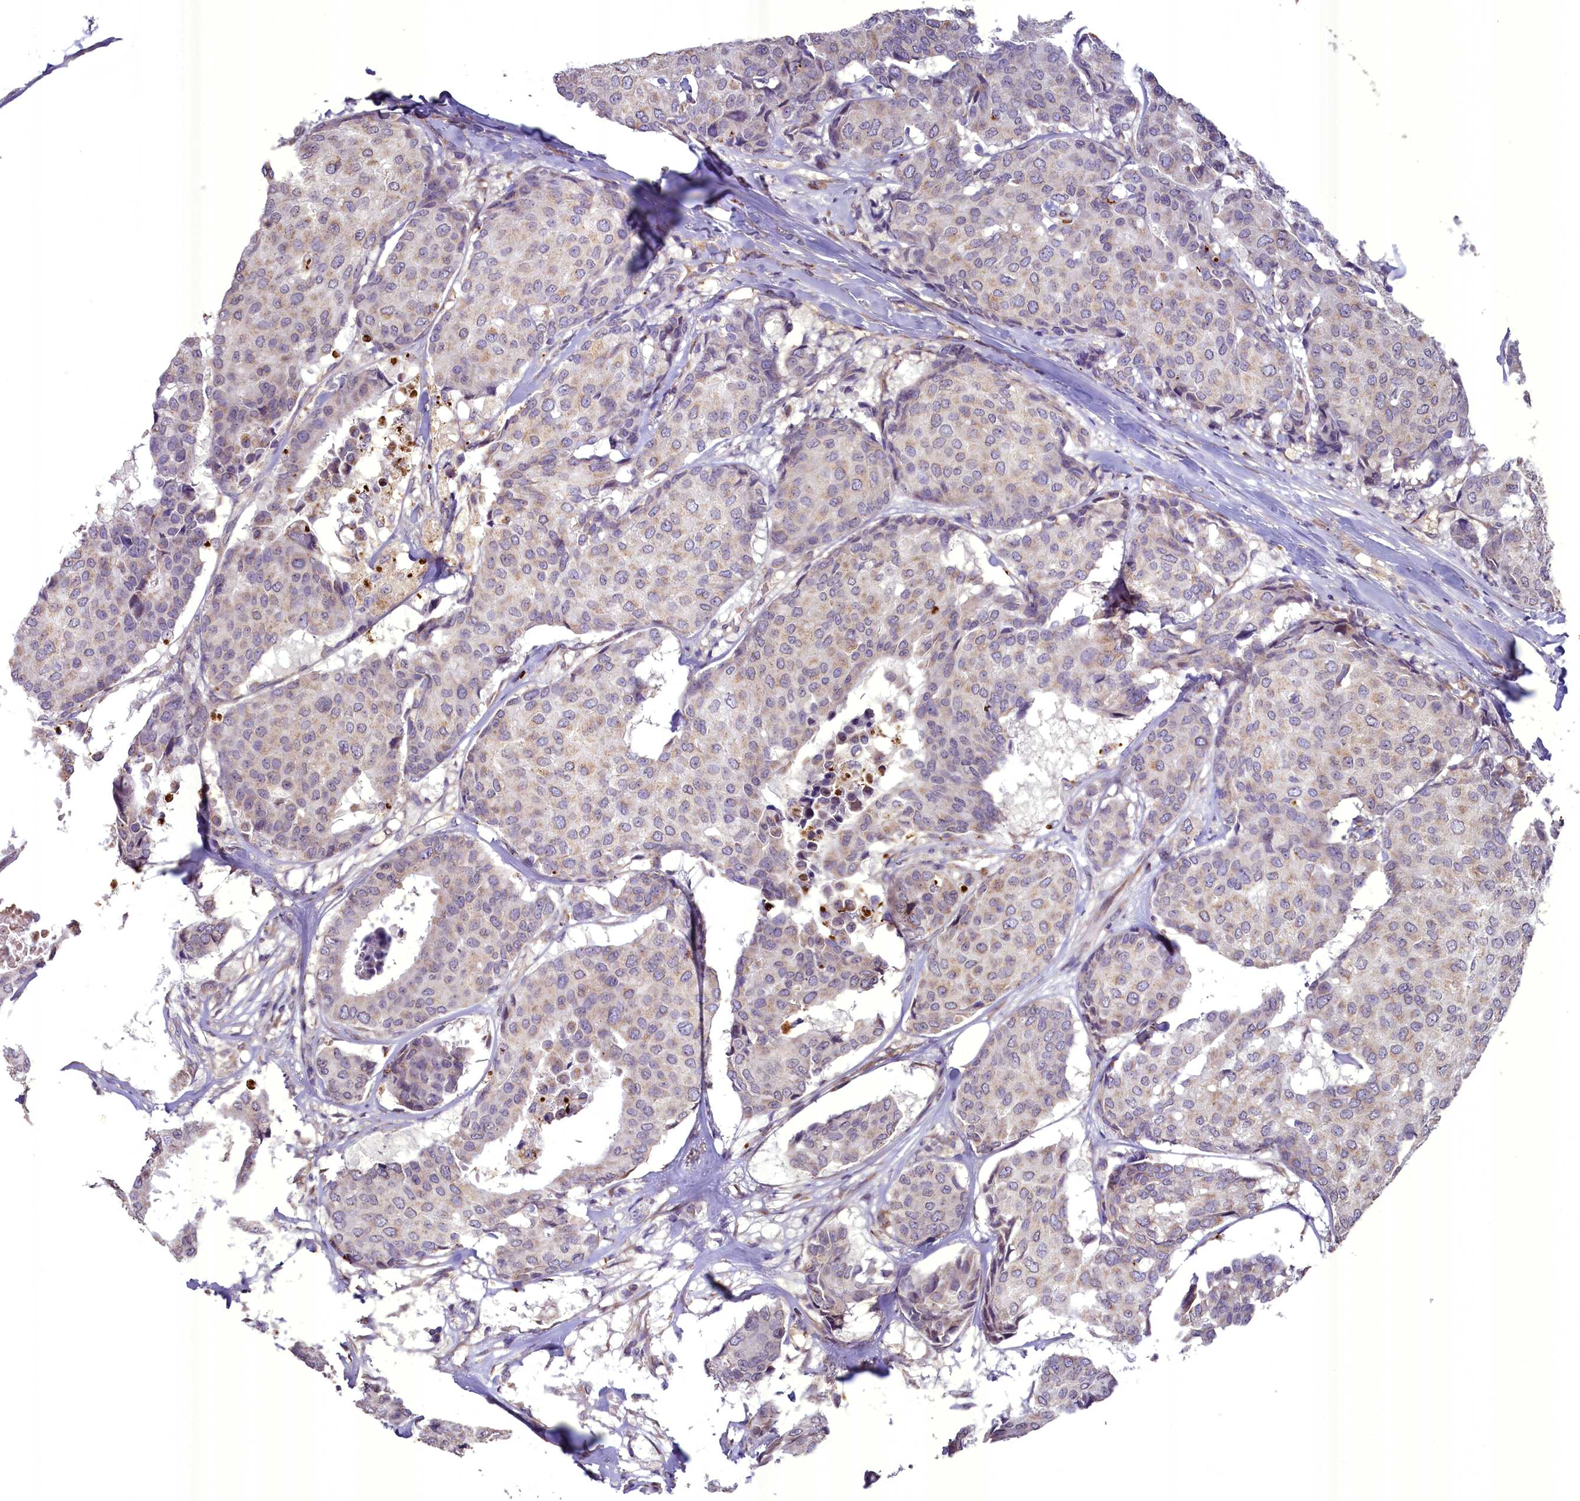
{"staining": {"intensity": "weak", "quantity": "25%-75%", "location": "cytoplasmic/membranous"}, "tissue": "breast cancer", "cell_type": "Tumor cells", "image_type": "cancer", "snomed": [{"axis": "morphology", "description": "Duct carcinoma"}, {"axis": "topography", "description": "Breast"}], "caption": "Breast invasive ductal carcinoma stained for a protein (brown) reveals weak cytoplasmic/membranous positive staining in about 25%-75% of tumor cells.", "gene": "ACAD8", "patient": {"sex": "female", "age": 75}}